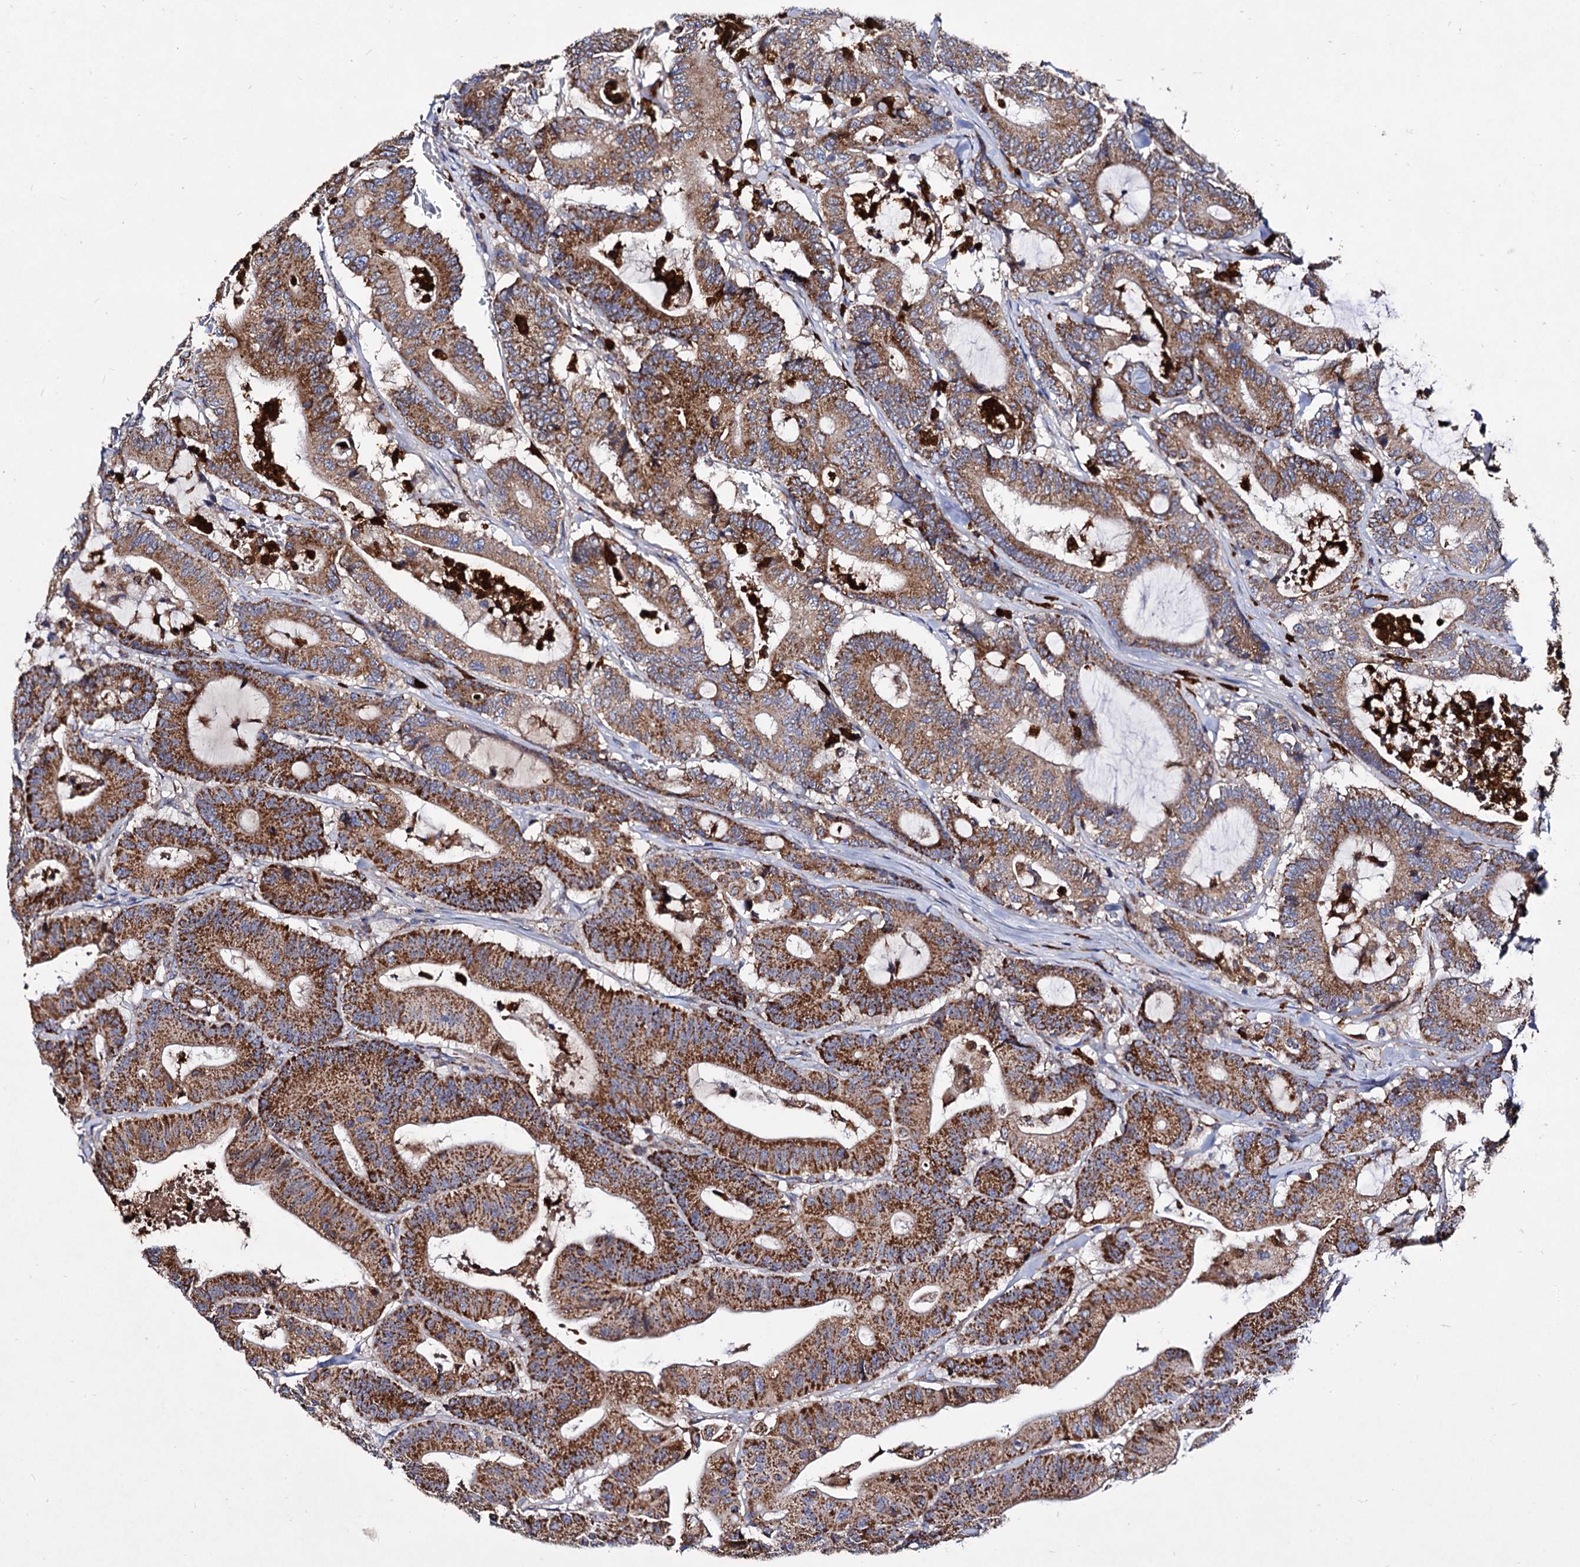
{"staining": {"intensity": "moderate", "quantity": ">75%", "location": "cytoplasmic/membranous"}, "tissue": "colorectal cancer", "cell_type": "Tumor cells", "image_type": "cancer", "snomed": [{"axis": "morphology", "description": "Adenocarcinoma, NOS"}, {"axis": "topography", "description": "Colon"}], "caption": "Colorectal cancer tissue exhibits moderate cytoplasmic/membranous expression in about >75% of tumor cells", "gene": "ACAD9", "patient": {"sex": "female", "age": 84}}